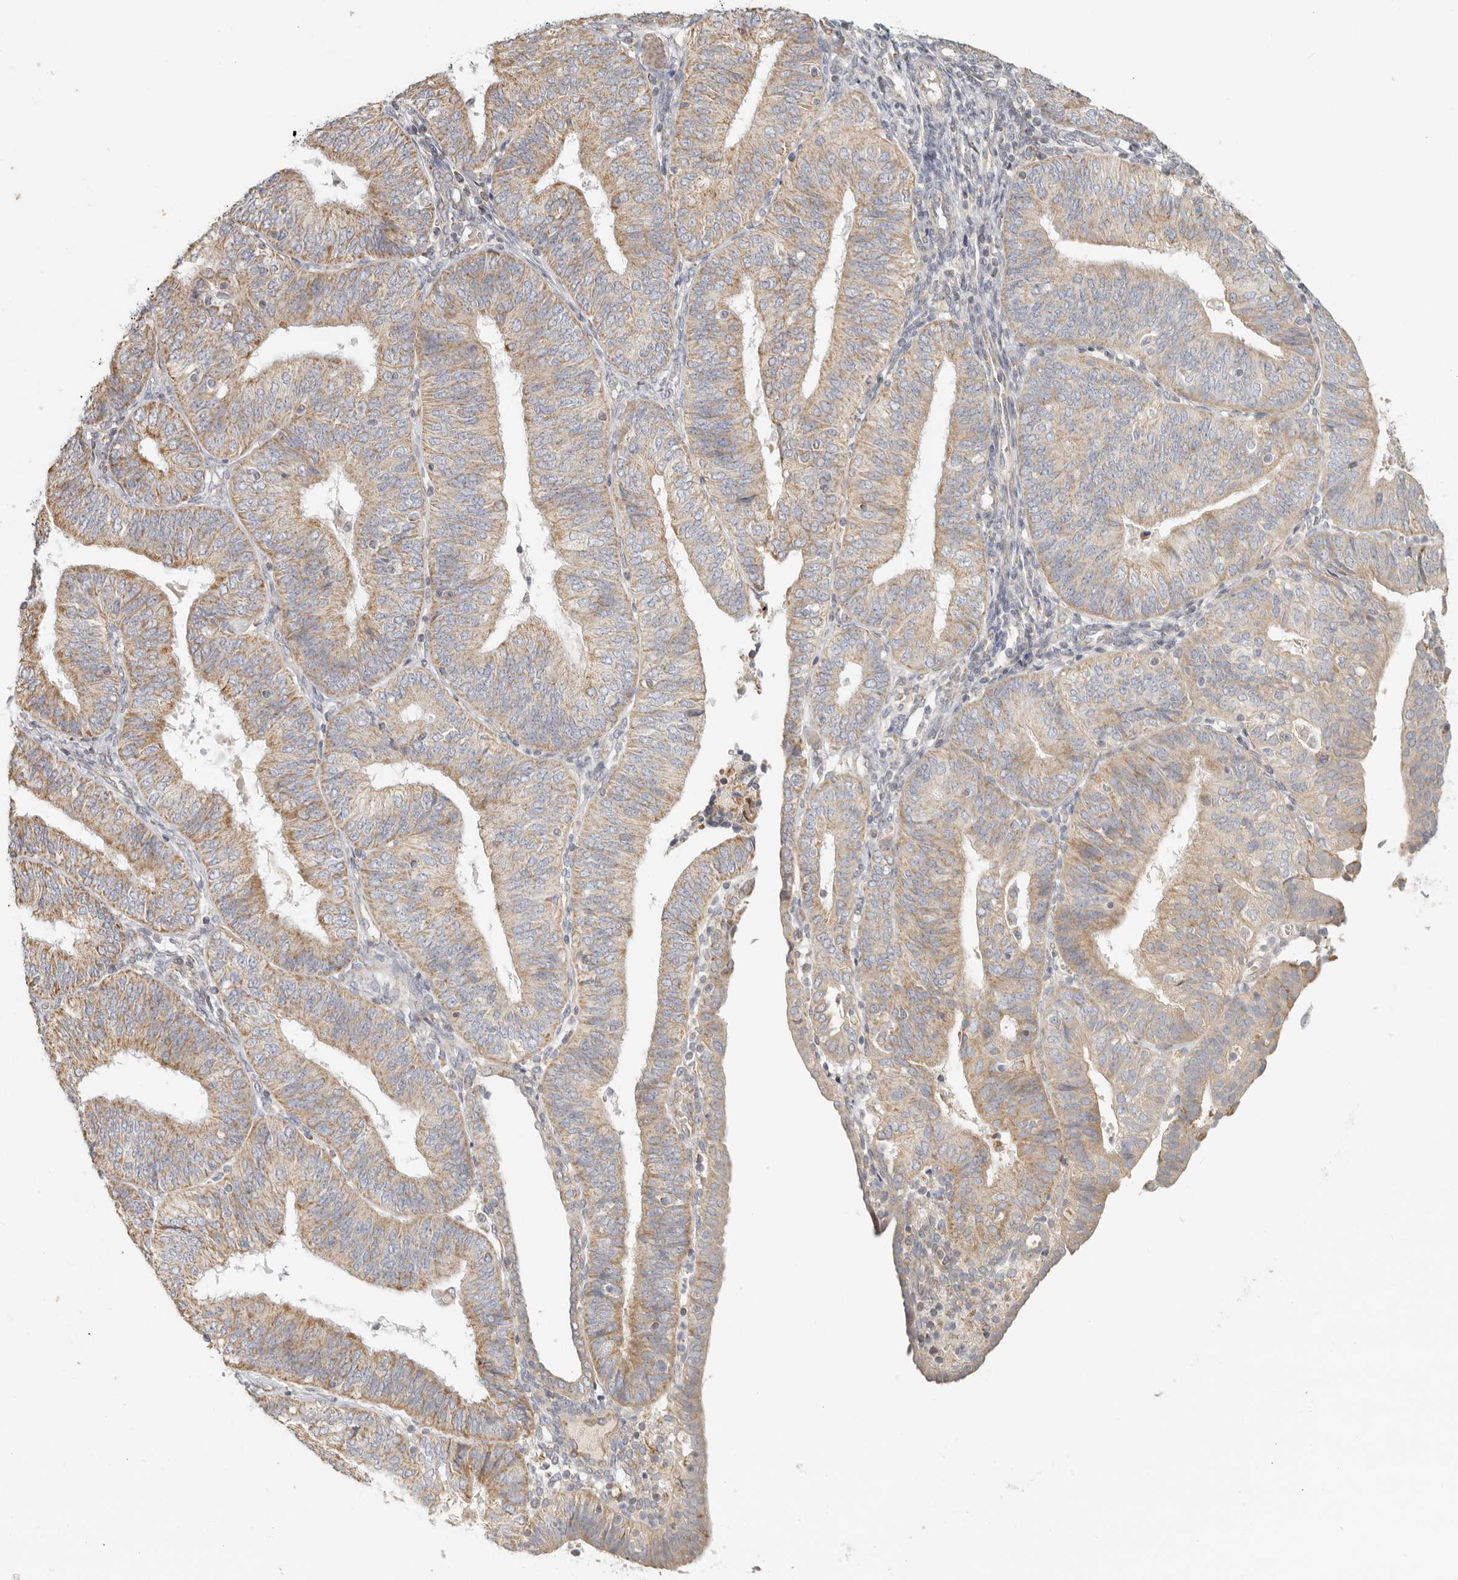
{"staining": {"intensity": "moderate", "quantity": ">75%", "location": "cytoplasmic/membranous"}, "tissue": "endometrial cancer", "cell_type": "Tumor cells", "image_type": "cancer", "snomed": [{"axis": "morphology", "description": "Adenocarcinoma, NOS"}, {"axis": "topography", "description": "Endometrium"}], "caption": "Endometrial cancer (adenocarcinoma) stained with IHC exhibits moderate cytoplasmic/membranous expression in about >75% of tumor cells.", "gene": "KDF1", "patient": {"sex": "female", "age": 58}}